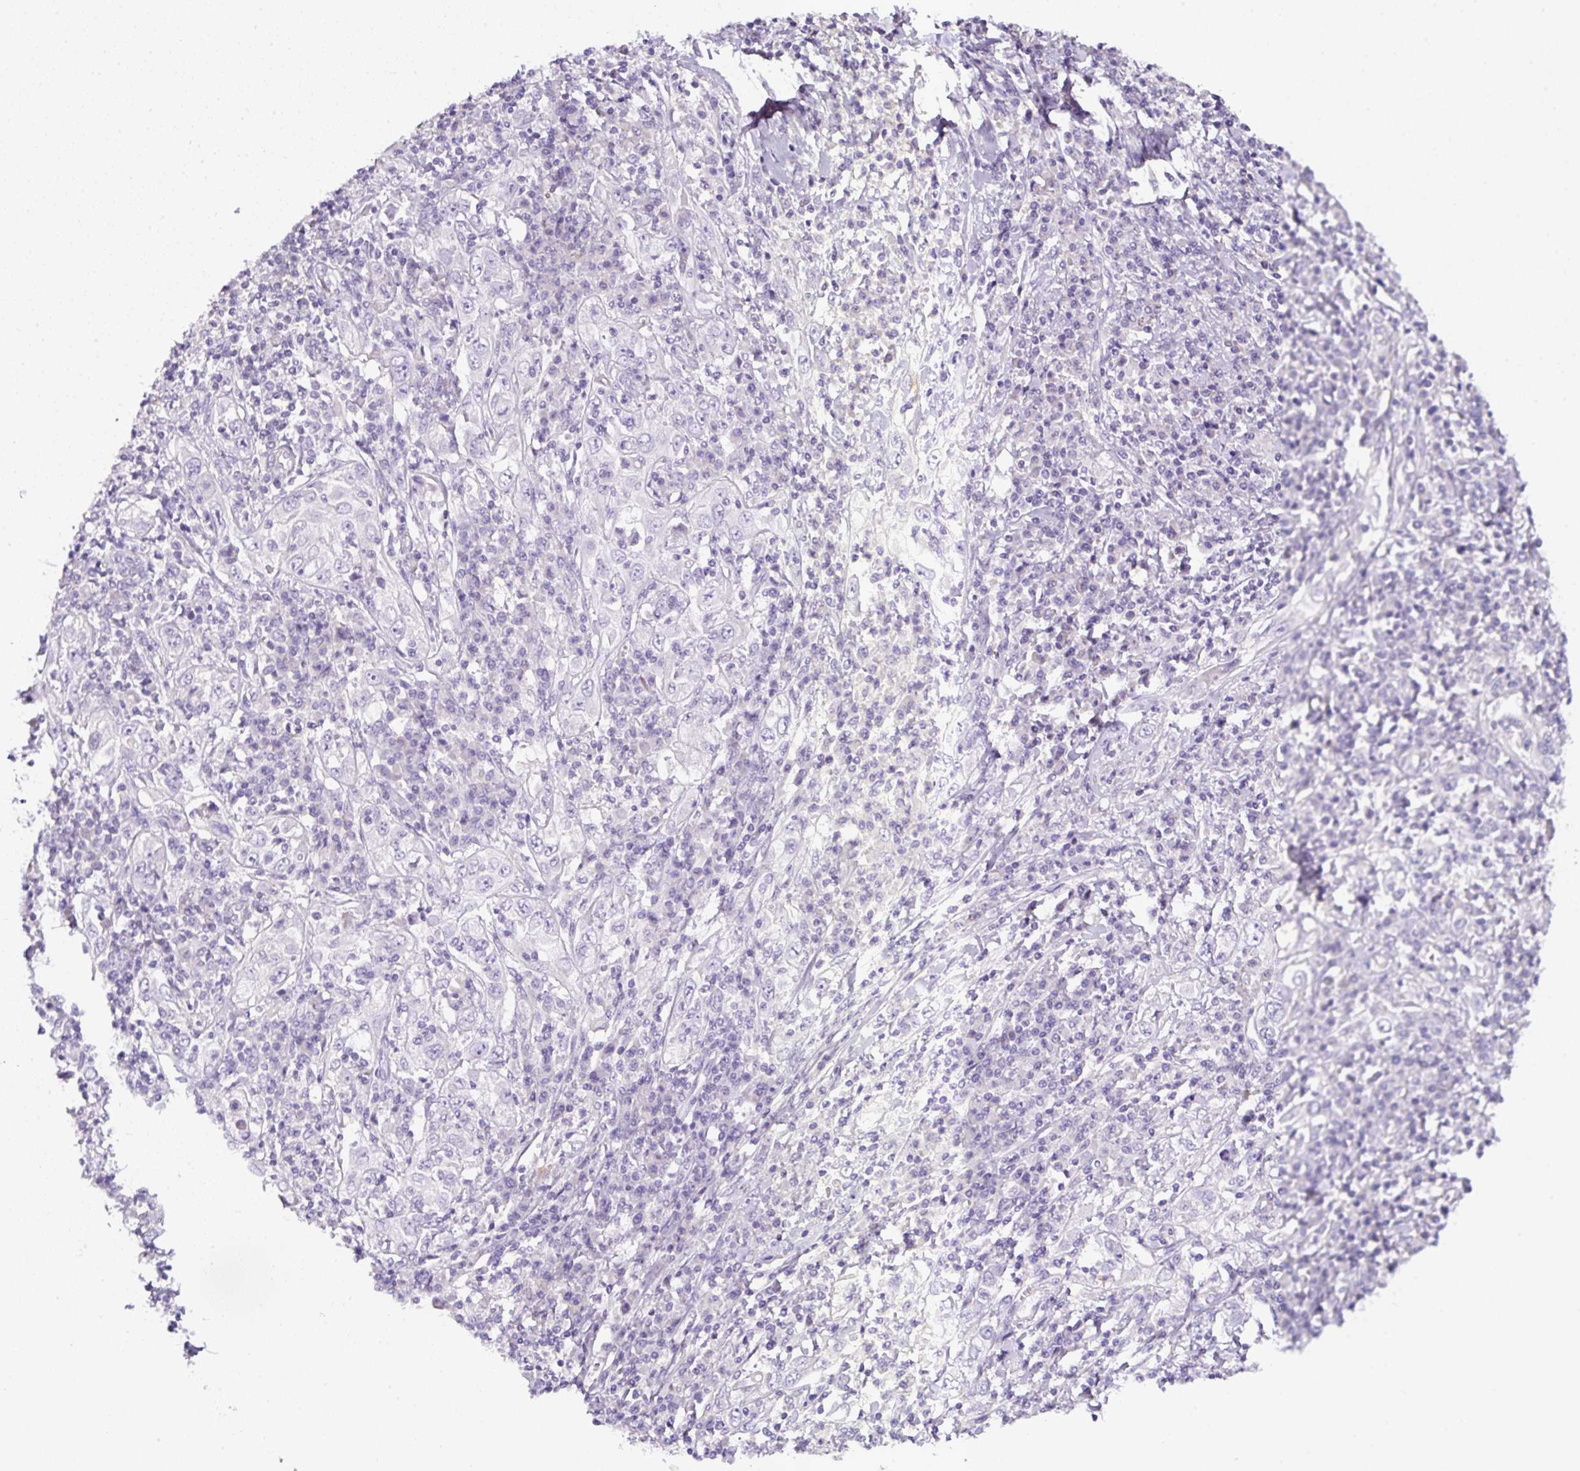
{"staining": {"intensity": "negative", "quantity": "none", "location": "none"}, "tissue": "cervical cancer", "cell_type": "Tumor cells", "image_type": "cancer", "snomed": [{"axis": "morphology", "description": "Squamous cell carcinoma, NOS"}, {"axis": "topography", "description": "Cervix"}], "caption": "Cervical cancer (squamous cell carcinoma) was stained to show a protein in brown. There is no significant positivity in tumor cells.", "gene": "OR14A2", "patient": {"sex": "female", "age": 46}}